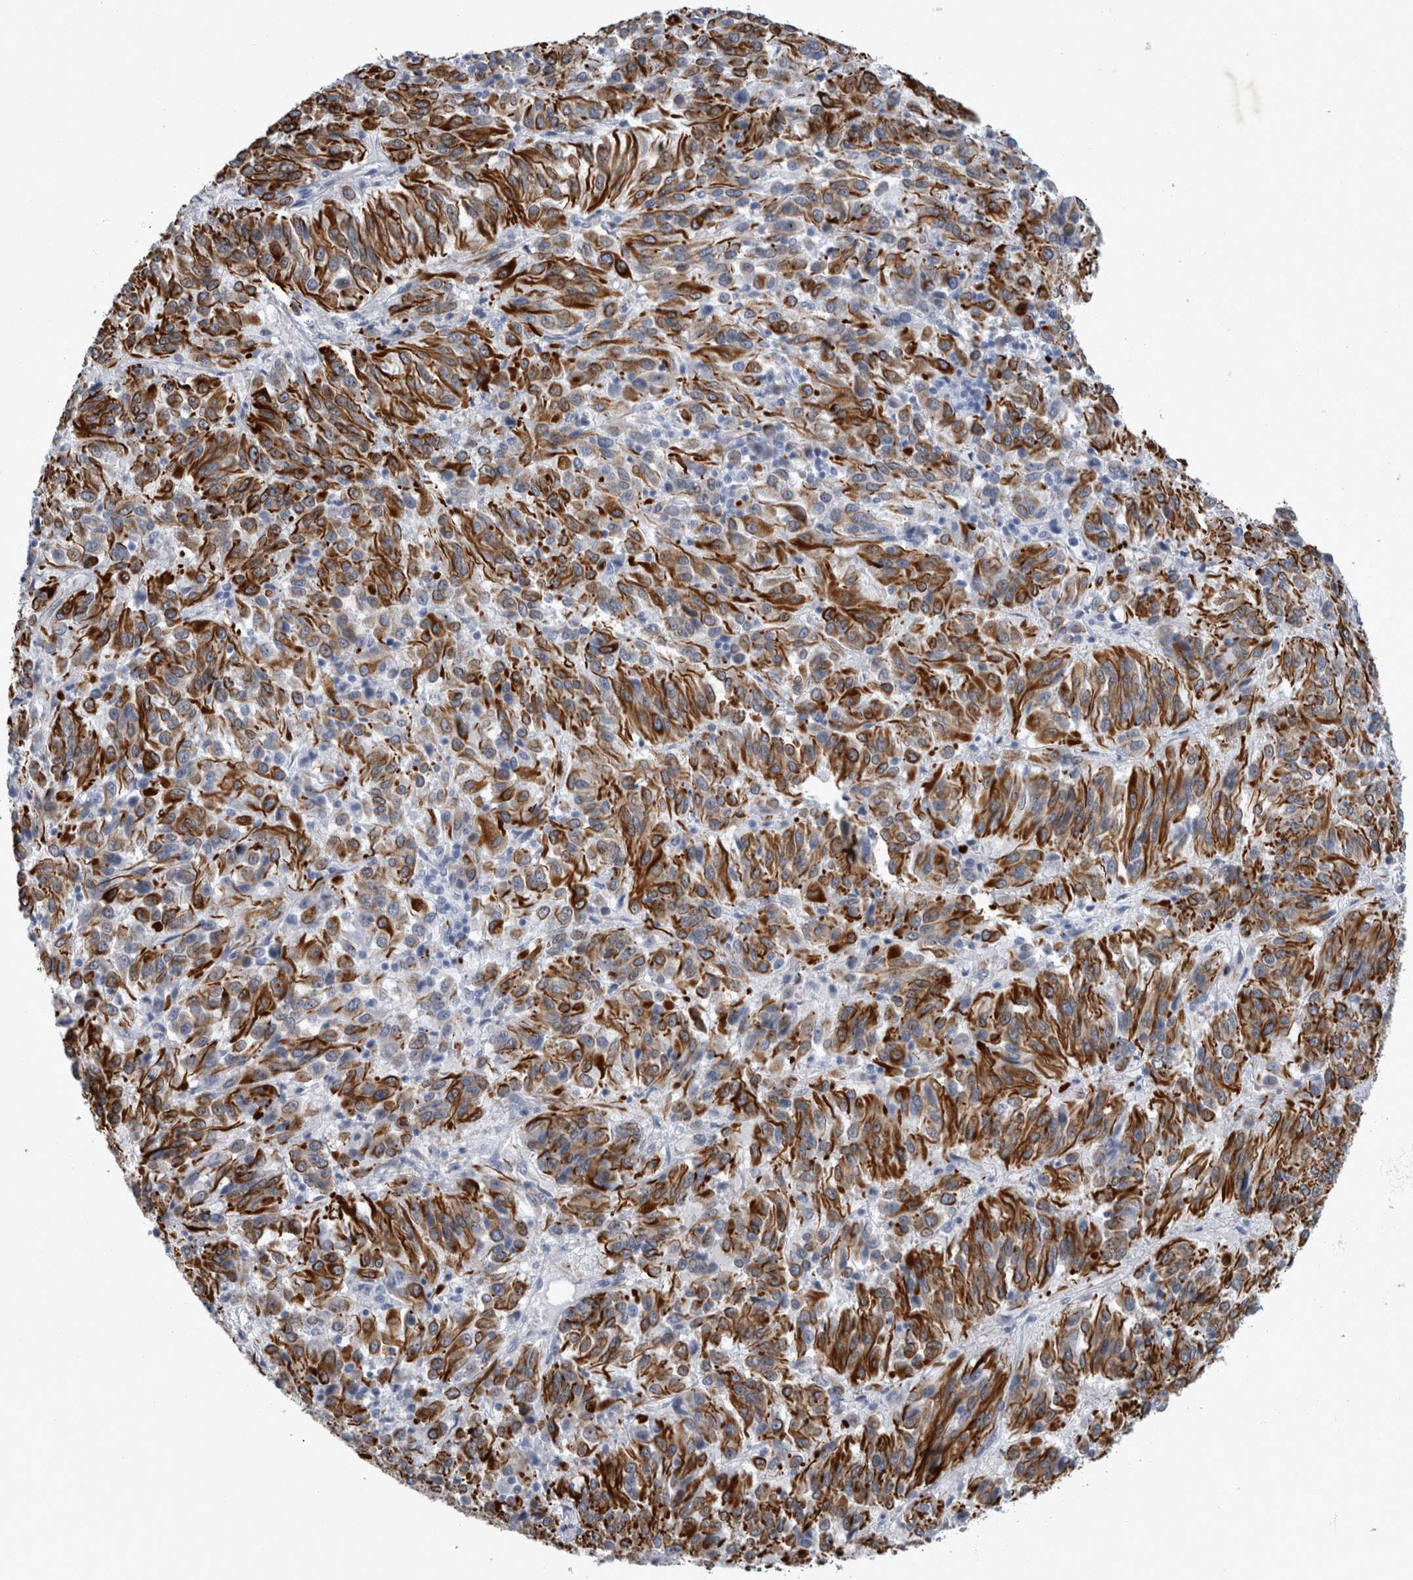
{"staining": {"intensity": "strong", "quantity": ">75%", "location": "cytoplasmic/membranous"}, "tissue": "melanoma", "cell_type": "Tumor cells", "image_type": "cancer", "snomed": [{"axis": "morphology", "description": "Malignant melanoma, Metastatic site"}, {"axis": "topography", "description": "Lung"}], "caption": "Immunohistochemical staining of human melanoma exhibits high levels of strong cytoplasmic/membranous protein staining in approximately >75% of tumor cells.", "gene": "VWDE", "patient": {"sex": "male", "age": 64}}